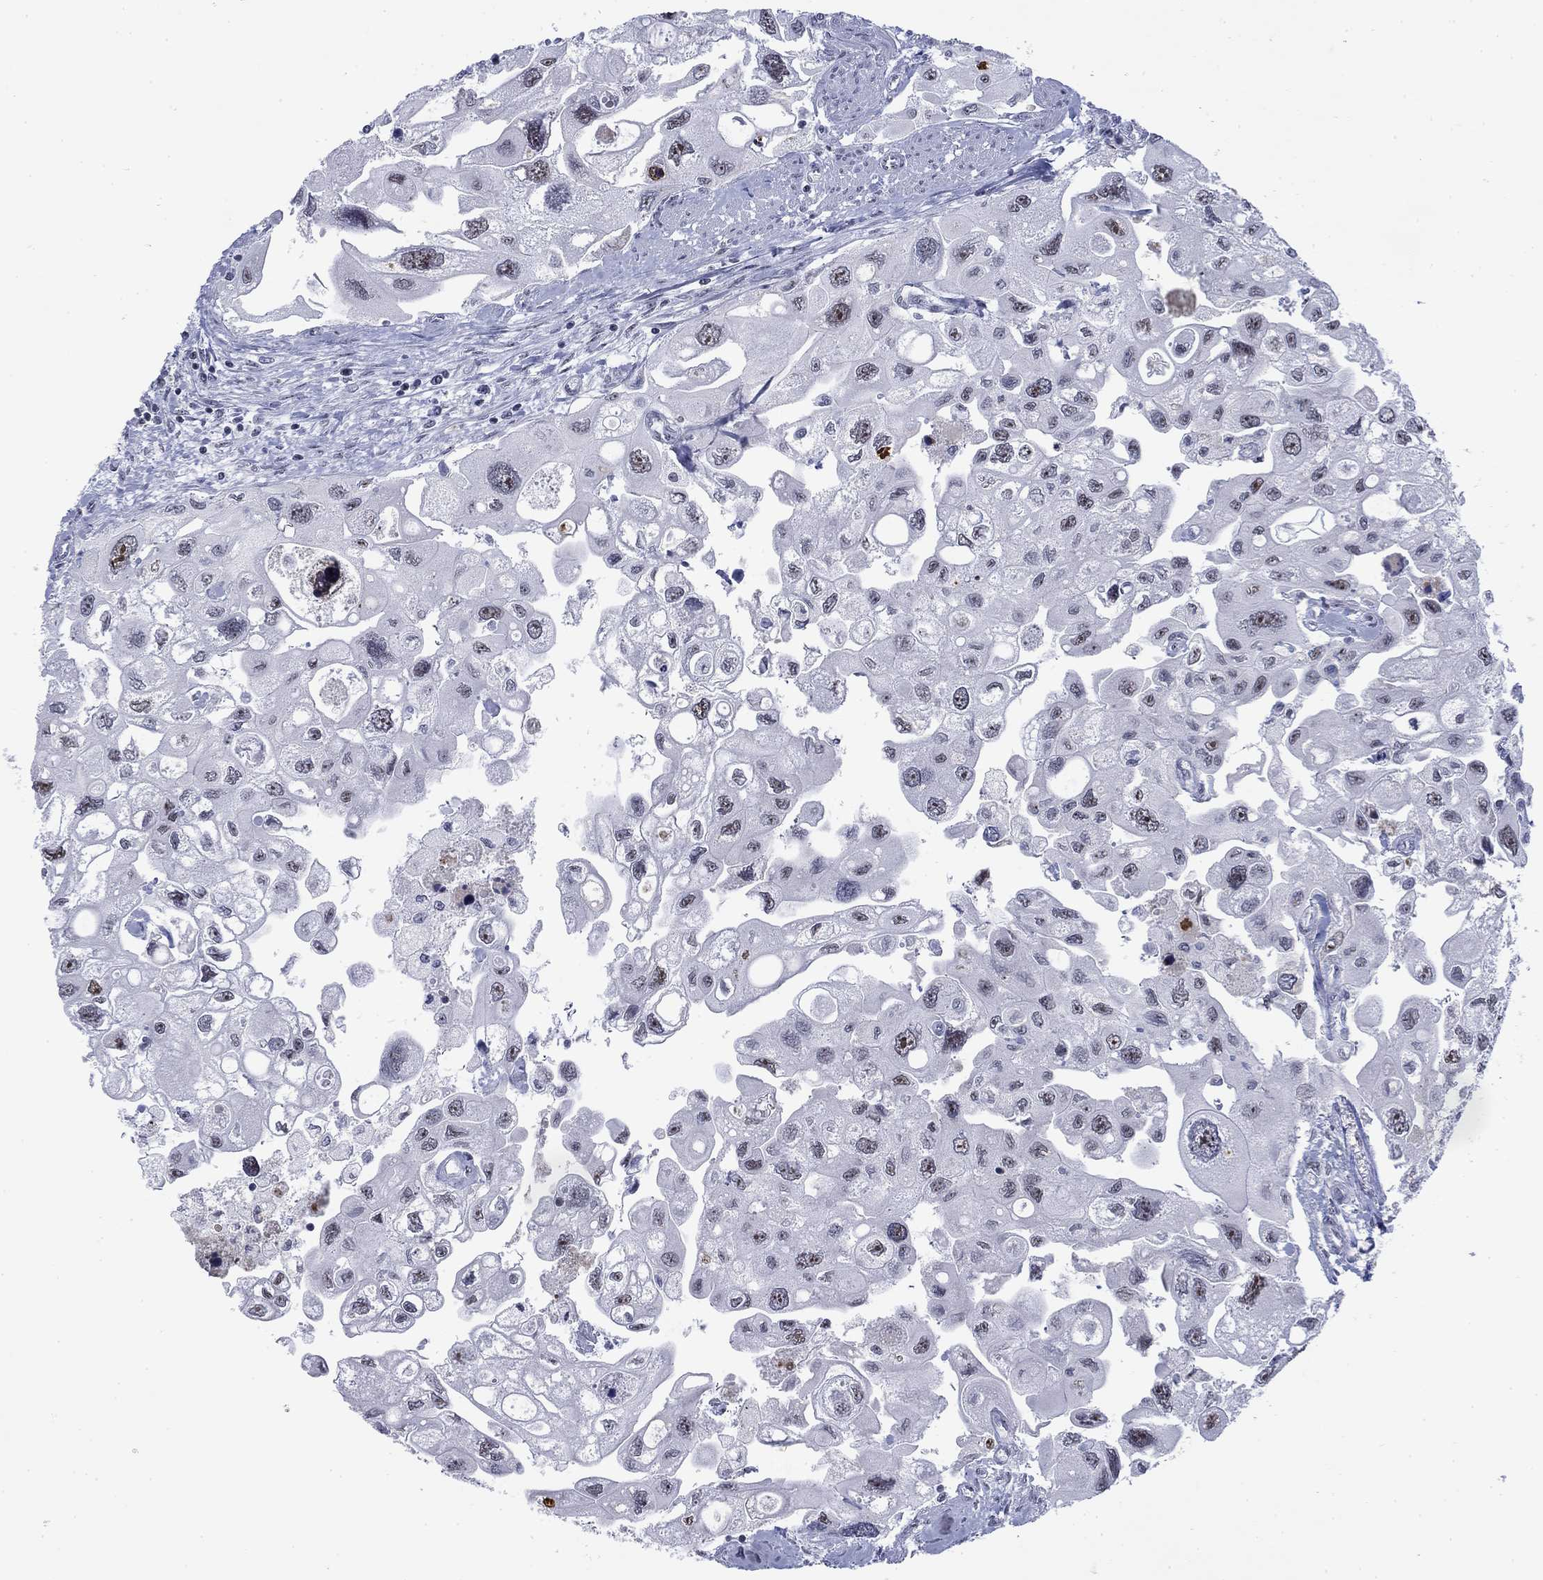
{"staining": {"intensity": "negative", "quantity": "none", "location": "none"}, "tissue": "urothelial cancer", "cell_type": "Tumor cells", "image_type": "cancer", "snomed": [{"axis": "morphology", "description": "Urothelial carcinoma, High grade"}, {"axis": "topography", "description": "Urinary bladder"}], "caption": "Tumor cells are negative for brown protein staining in urothelial cancer.", "gene": "CSRNP3", "patient": {"sex": "male", "age": 59}}